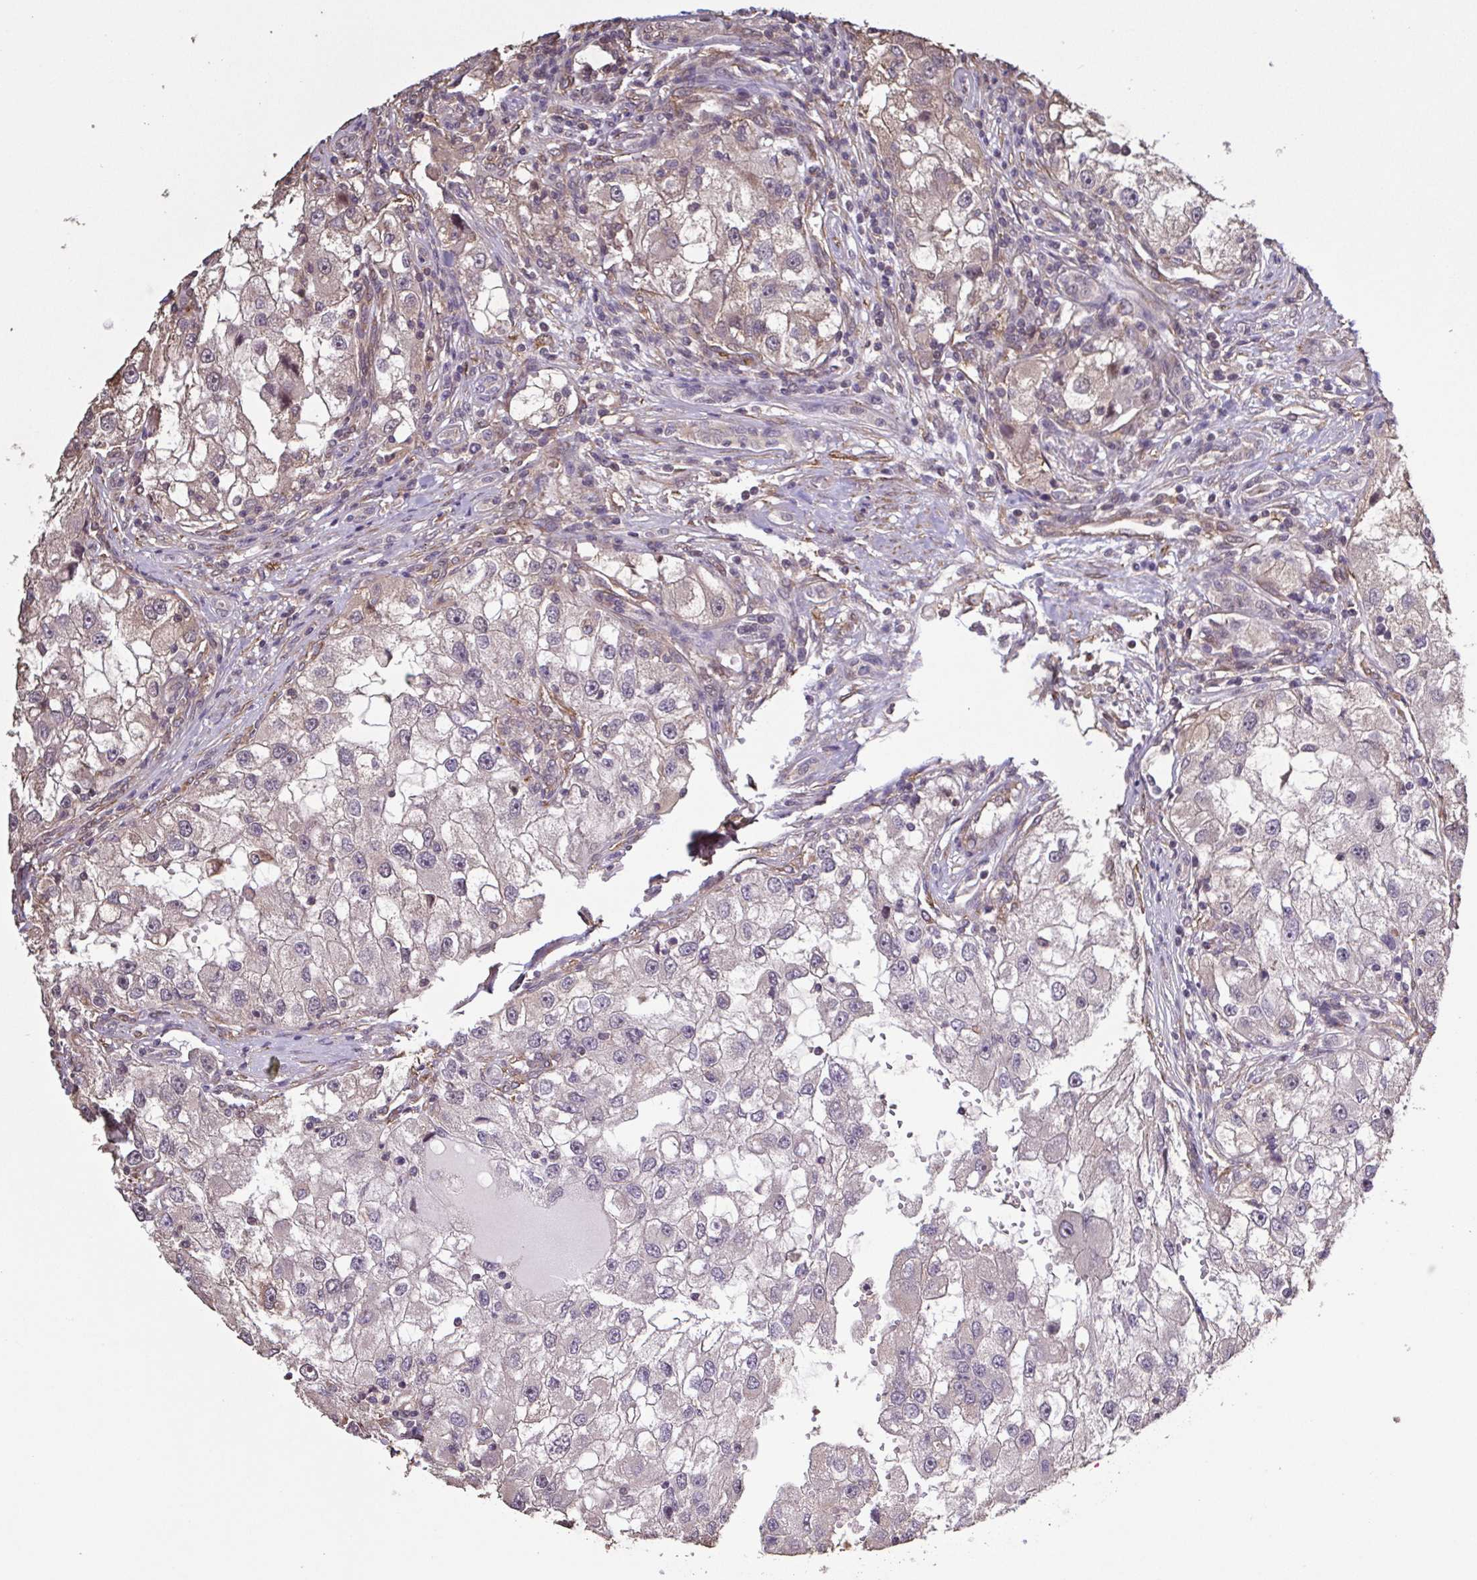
{"staining": {"intensity": "weak", "quantity": "<25%", "location": "cytoplasmic/membranous"}, "tissue": "renal cancer", "cell_type": "Tumor cells", "image_type": "cancer", "snomed": [{"axis": "morphology", "description": "Adenocarcinoma, NOS"}, {"axis": "topography", "description": "Kidney"}], "caption": "IHC image of human adenocarcinoma (renal) stained for a protein (brown), which displays no positivity in tumor cells.", "gene": "ZNF200", "patient": {"sex": "male", "age": 63}}